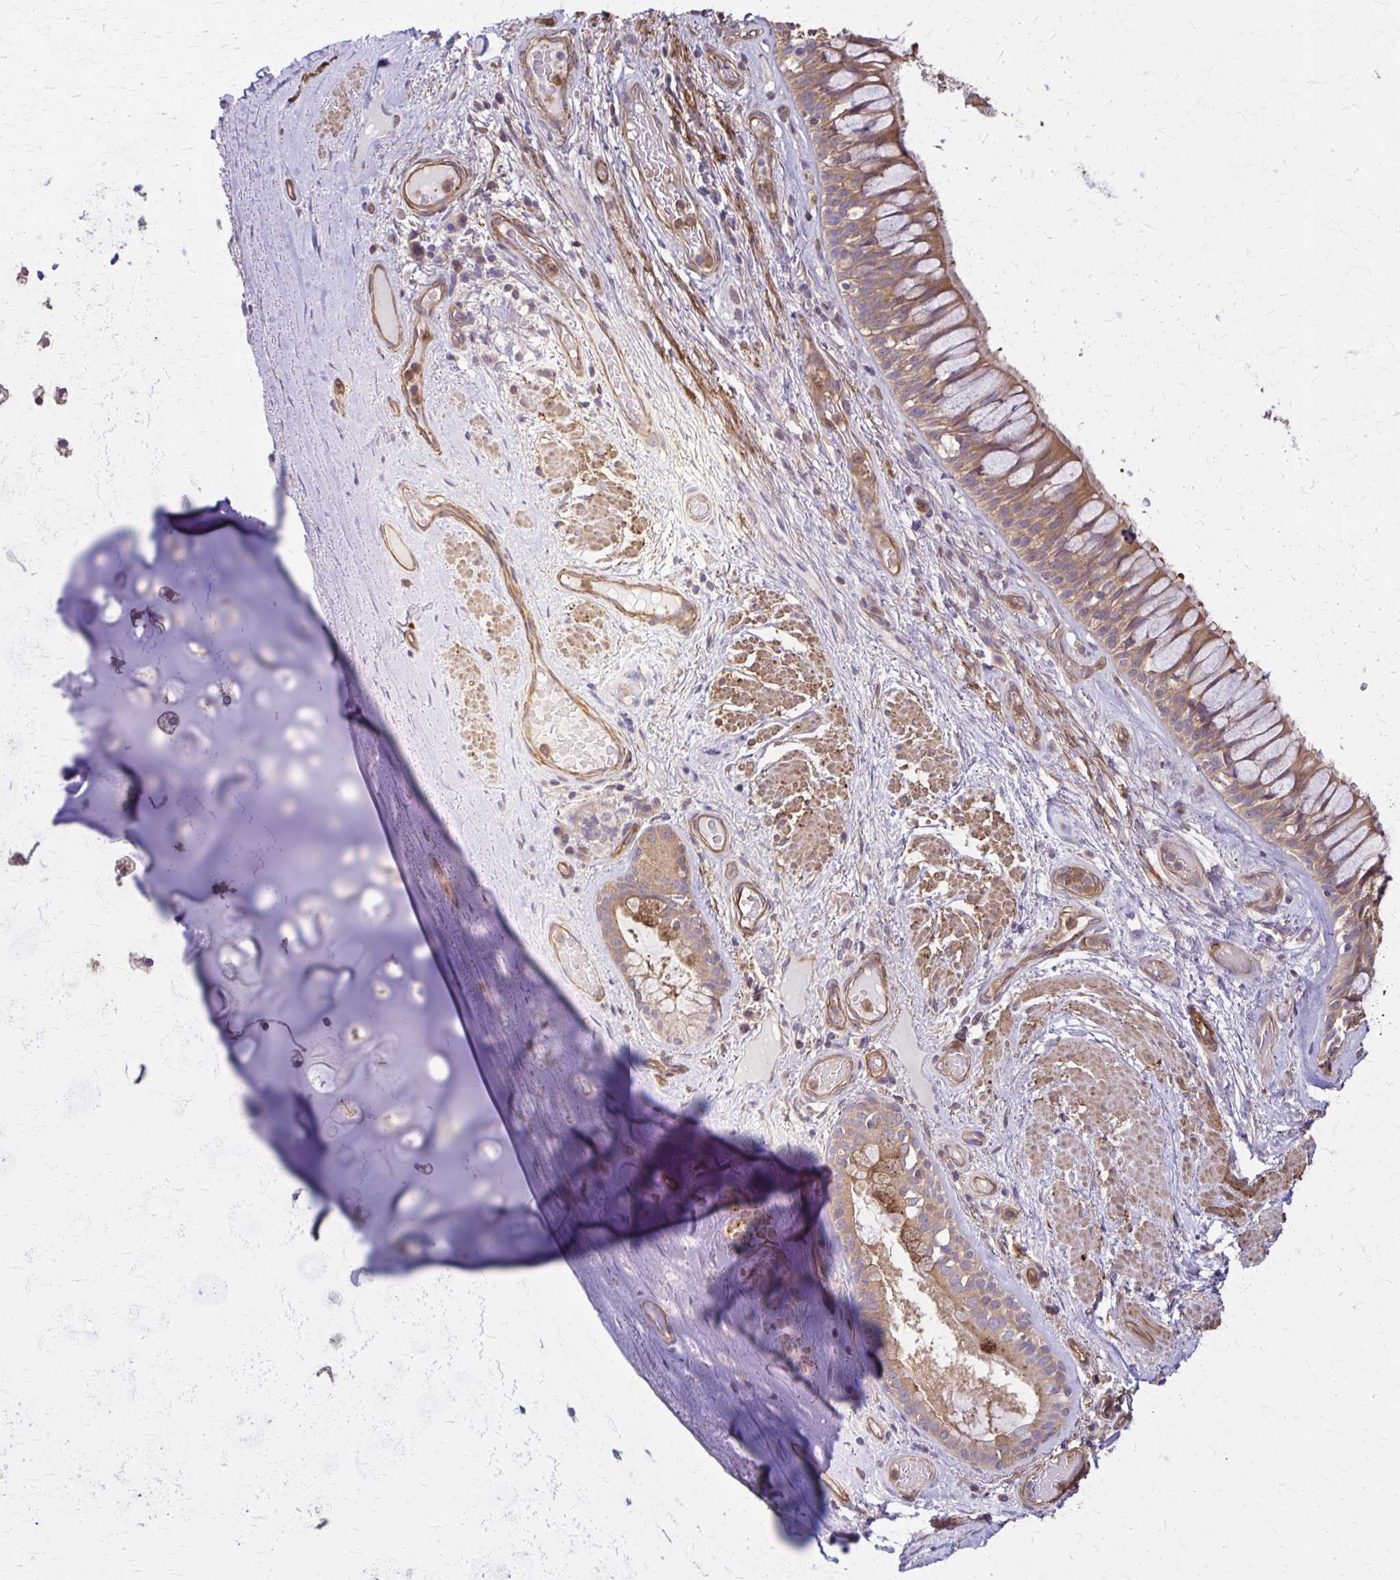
{"staining": {"intensity": "negative", "quantity": "none", "location": "none"}, "tissue": "adipose tissue", "cell_type": "Adipocytes", "image_type": "normal", "snomed": [{"axis": "morphology", "description": "Normal tissue, NOS"}, {"axis": "topography", "description": "Cartilage tissue"}, {"axis": "topography", "description": "Bronchus"}], "caption": "Immunohistochemistry (IHC) histopathology image of unremarkable human adipose tissue stained for a protein (brown), which exhibits no expression in adipocytes.", "gene": "DSP", "patient": {"sex": "male", "age": 64}}